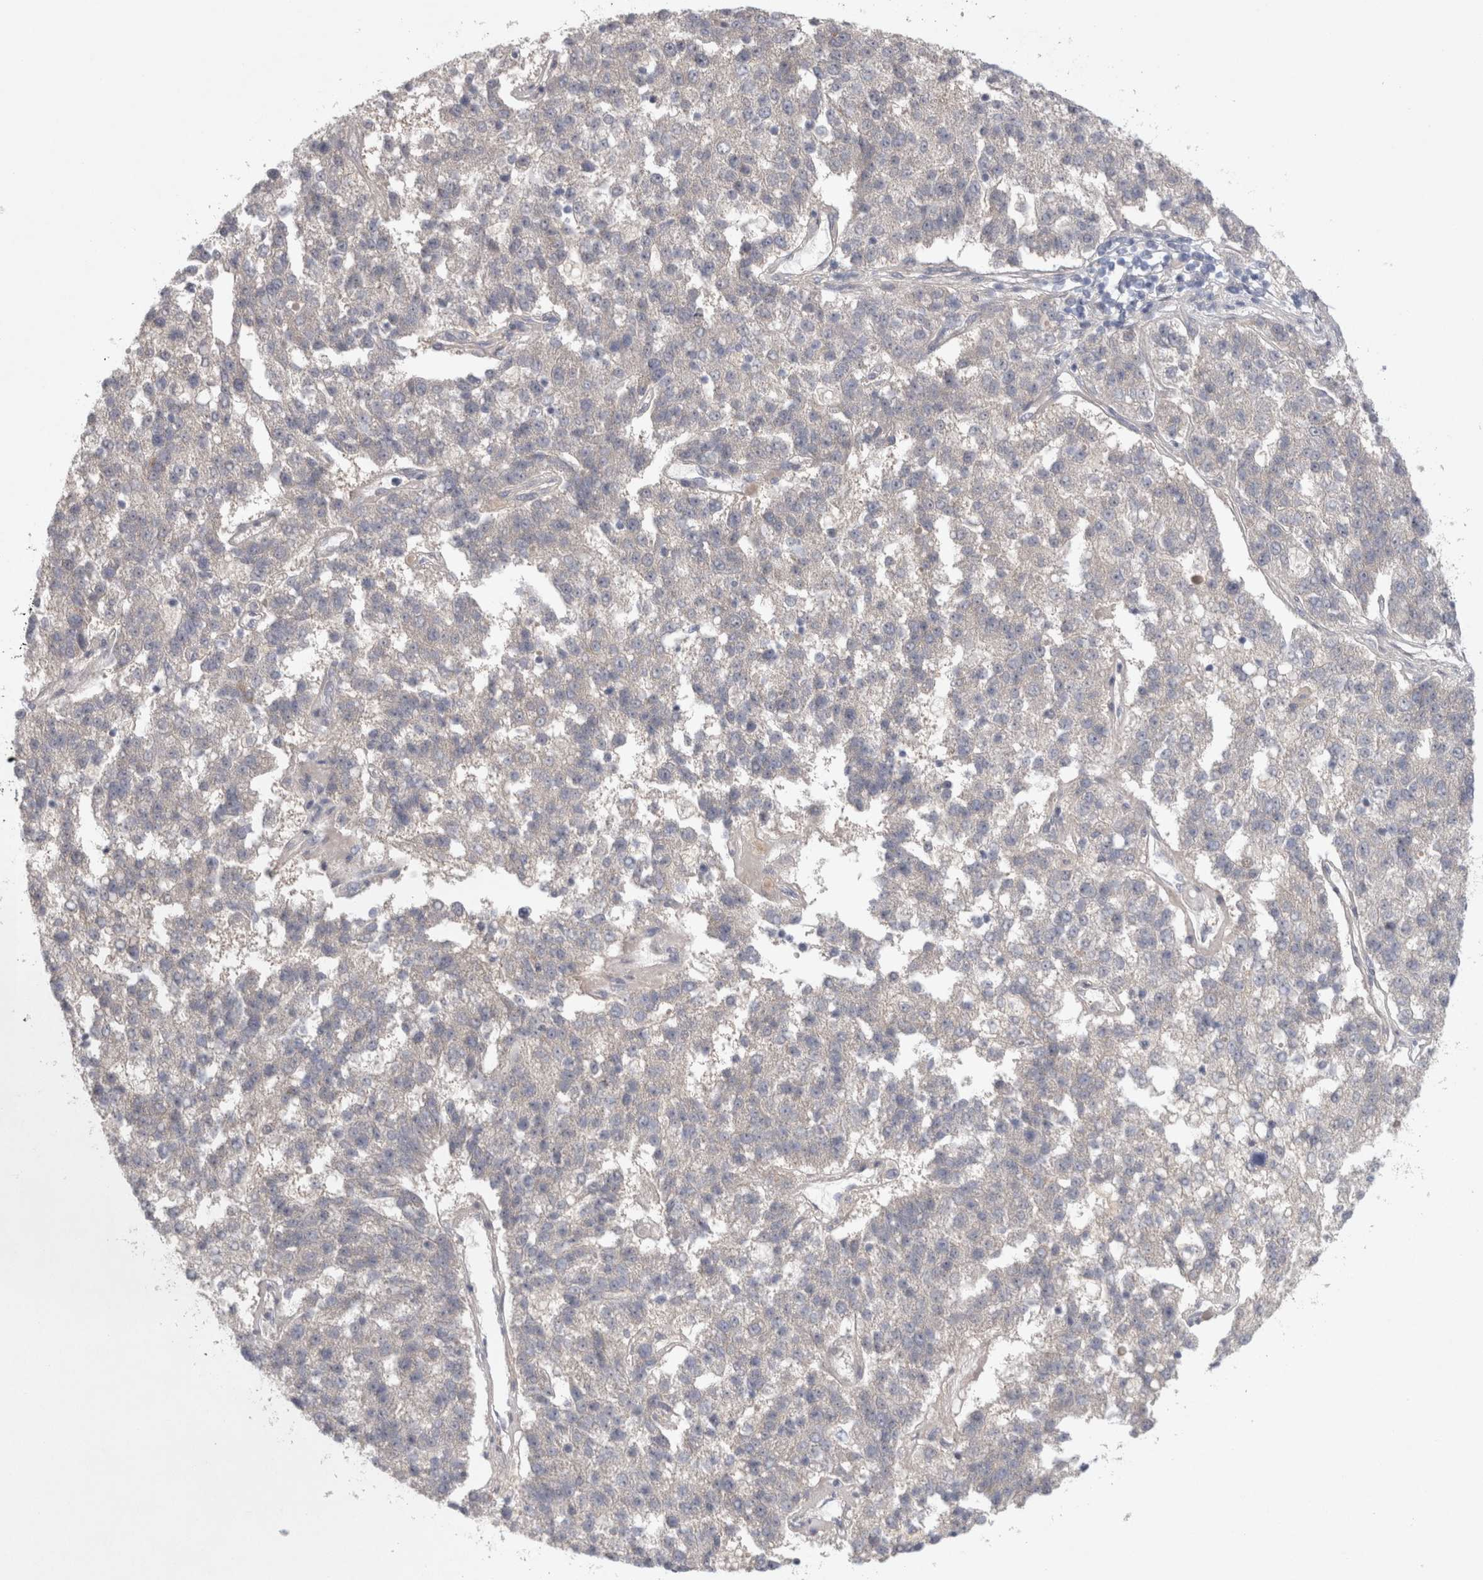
{"staining": {"intensity": "negative", "quantity": "none", "location": "none"}, "tissue": "pancreatic cancer", "cell_type": "Tumor cells", "image_type": "cancer", "snomed": [{"axis": "morphology", "description": "Adenocarcinoma, NOS"}, {"axis": "topography", "description": "Pancreas"}], "caption": "Pancreatic cancer was stained to show a protein in brown. There is no significant expression in tumor cells. (Immunohistochemistry, brightfield microscopy, high magnification).", "gene": "BZW2", "patient": {"sex": "female", "age": 61}}